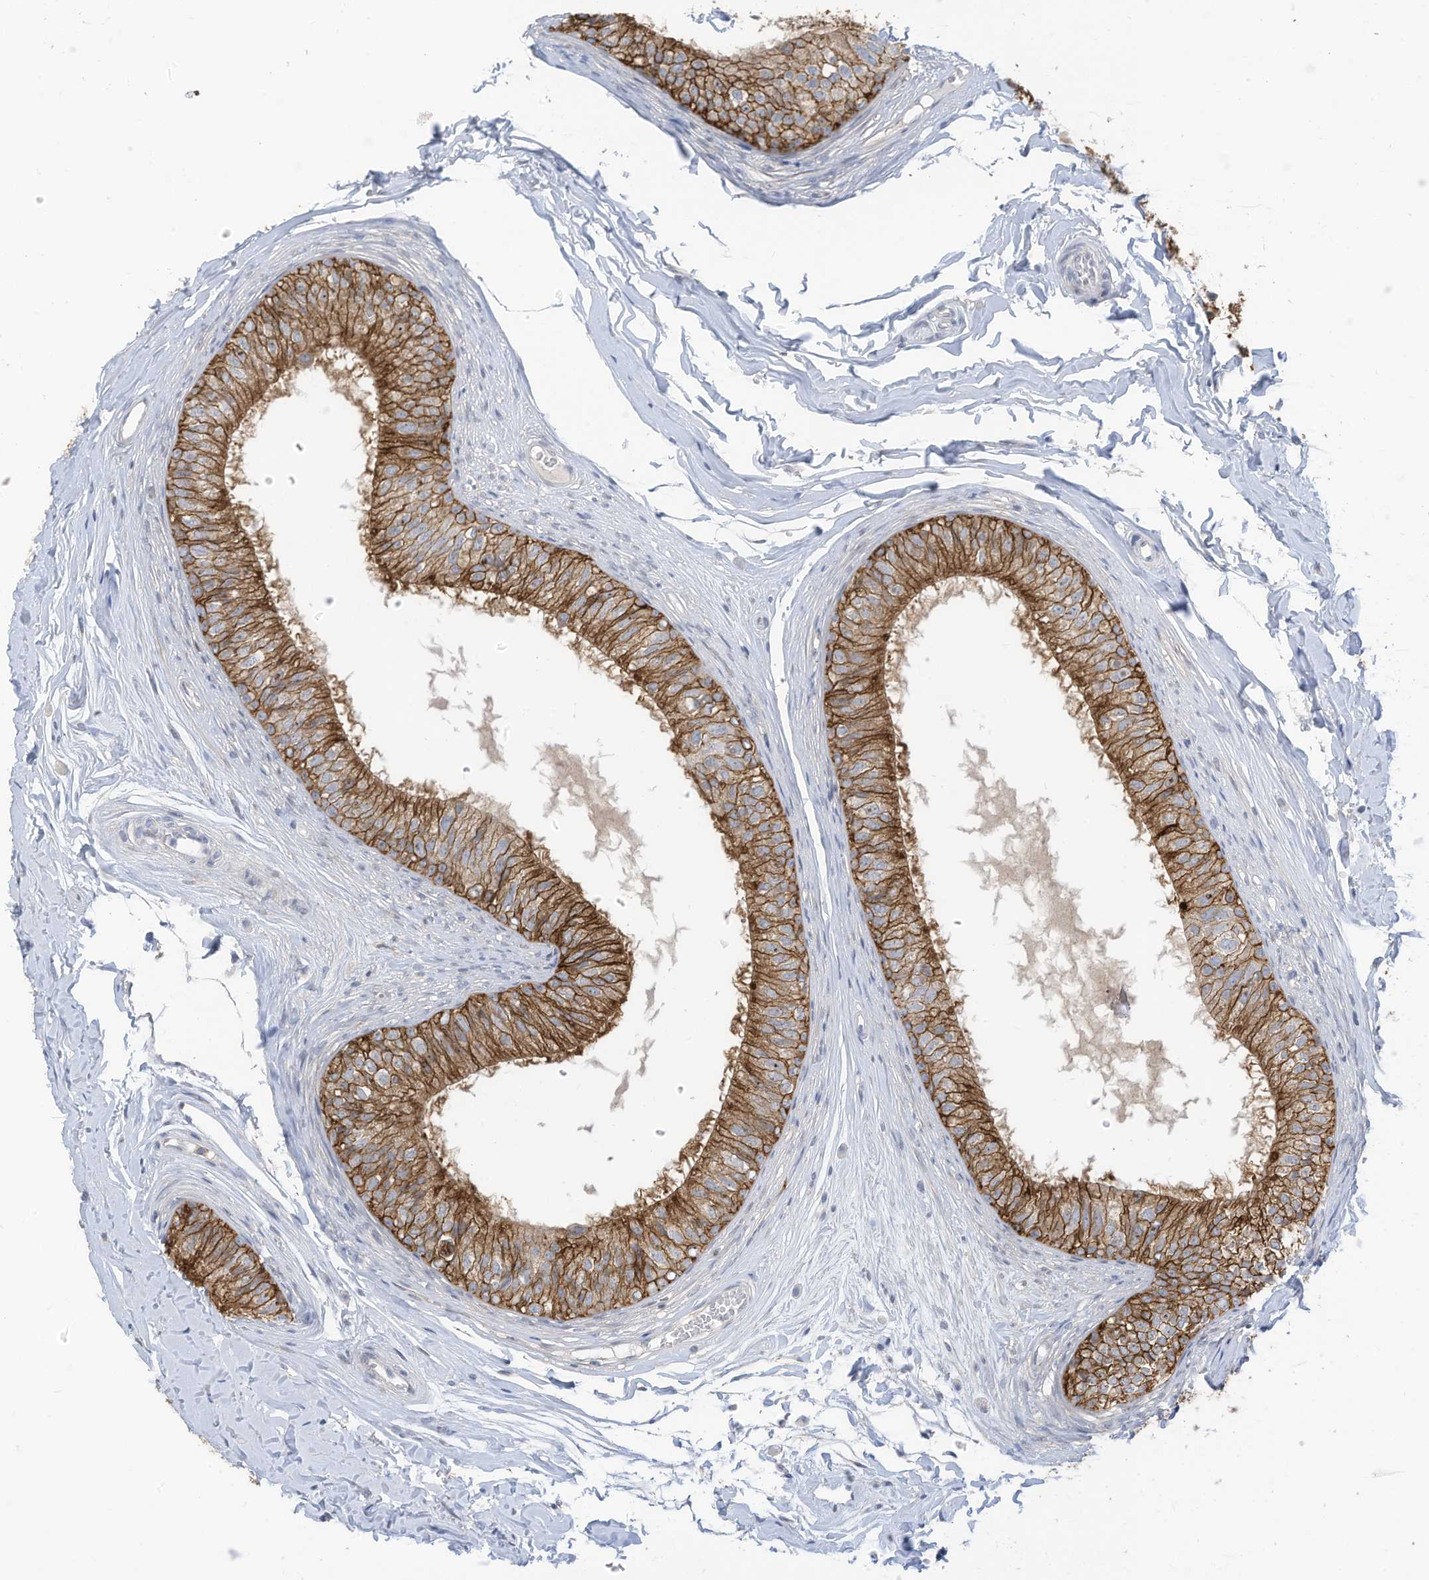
{"staining": {"intensity": "strong", "quantity": ">75%", "location": "cytoplasmic/membranous"}, "tissue": "epididymis", "cell_type": "Glandular cells", "image_type": "normal", "snomed": [{"axis": "morphology", "description": "Normal tissue, NOS"}, {"axis": "morphology", "description": "Seminoma in situ"}, {"axis": "topography", "description": "Testis"}, {"axis": "topography", "description": "Epididymis"}], "caption": "About >75% of glandular cells in benign epididymis demonstrate strong cytoplasmic/membranous protein staining as visualized by brown immunohistochemical staining.", "gene": "SLC1A5", "patient": {"sex": "male", "age": 28}}